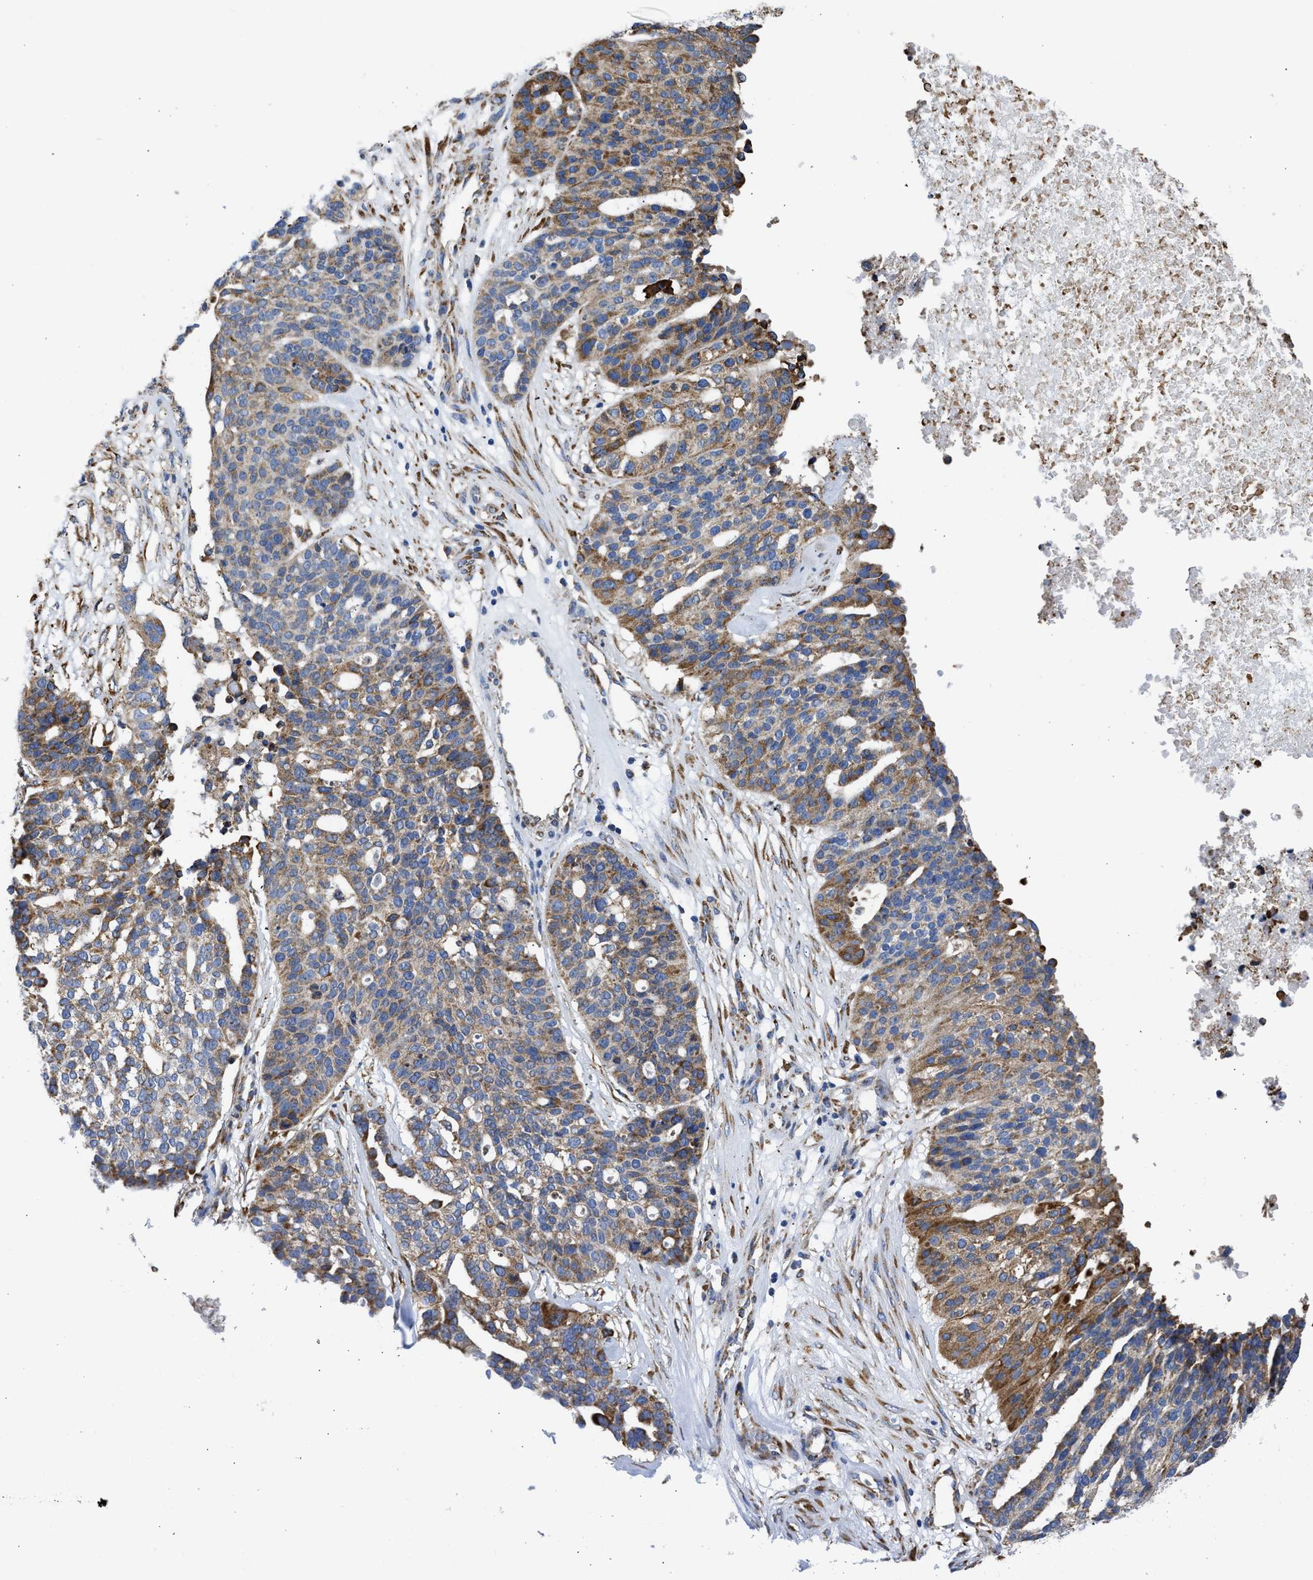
{"staining": {"intensity": "moderate", "quantity": ">75%", "location": "cytoplasmic/membranous"}, "tissue": "ovarian cancer", "cell_type": "Tumor cells", "image_type": "cancer", "snomed": [{"axis": "morphology", "description": "Cystadenocarcinoma, serous, NOS"}, {"axis": "topography", "description": "Ovary"}], "caption": "A high-resolution photomicrograph shows immunohistochemistry (IHC) staining of ovarian cancer, which shows moderate cytoplasmic/membranous expression in approximately >75% of tumor cells. (Stains: DAB in brown, nuclei in blue, Microscopy: brightfield microscopy at high magnification).", "gene": "CYCS", "patient": {"sex": "female", "age": 59}}